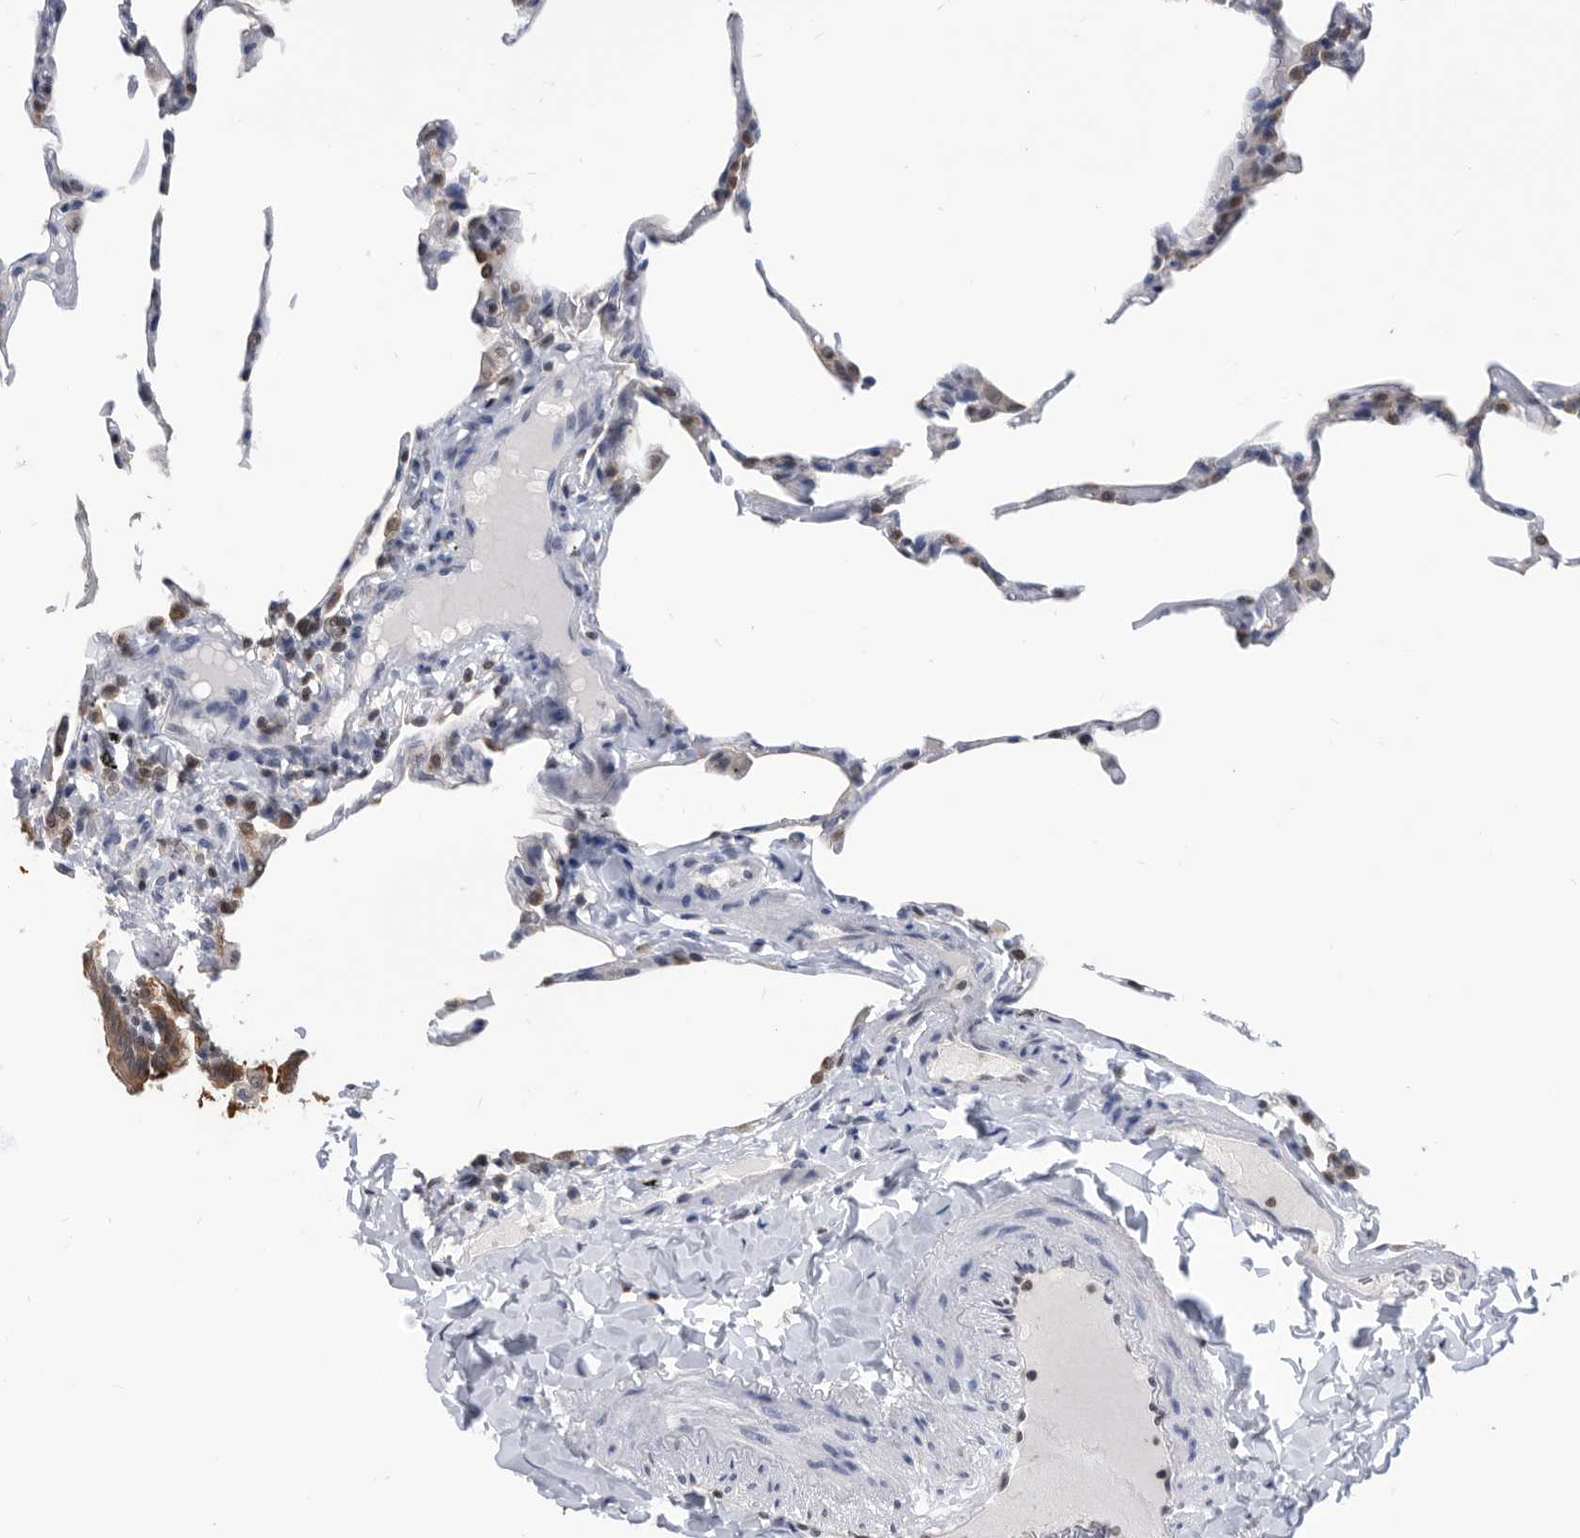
{"staining": {"intensity": "moderate", "quantity": "<25%", "location": "nuclear"}, "tissue": "lung", "cell_type": "Alveolar cells", "image_type": "normal", "snomed": [{"axis": "morphology", "description": "Normal tissue, NOS"}, {"axis": "topography", "description": "Lung"}], "caption": "Alveolar cells show moderate nuclear expression in about <25% of cells in unremarkable lung. The protein of interest is shown in brown color, while the nuclei are stained blue.", "gene": "TSTD1", "patient": {"sex": "male", "age": 20}}